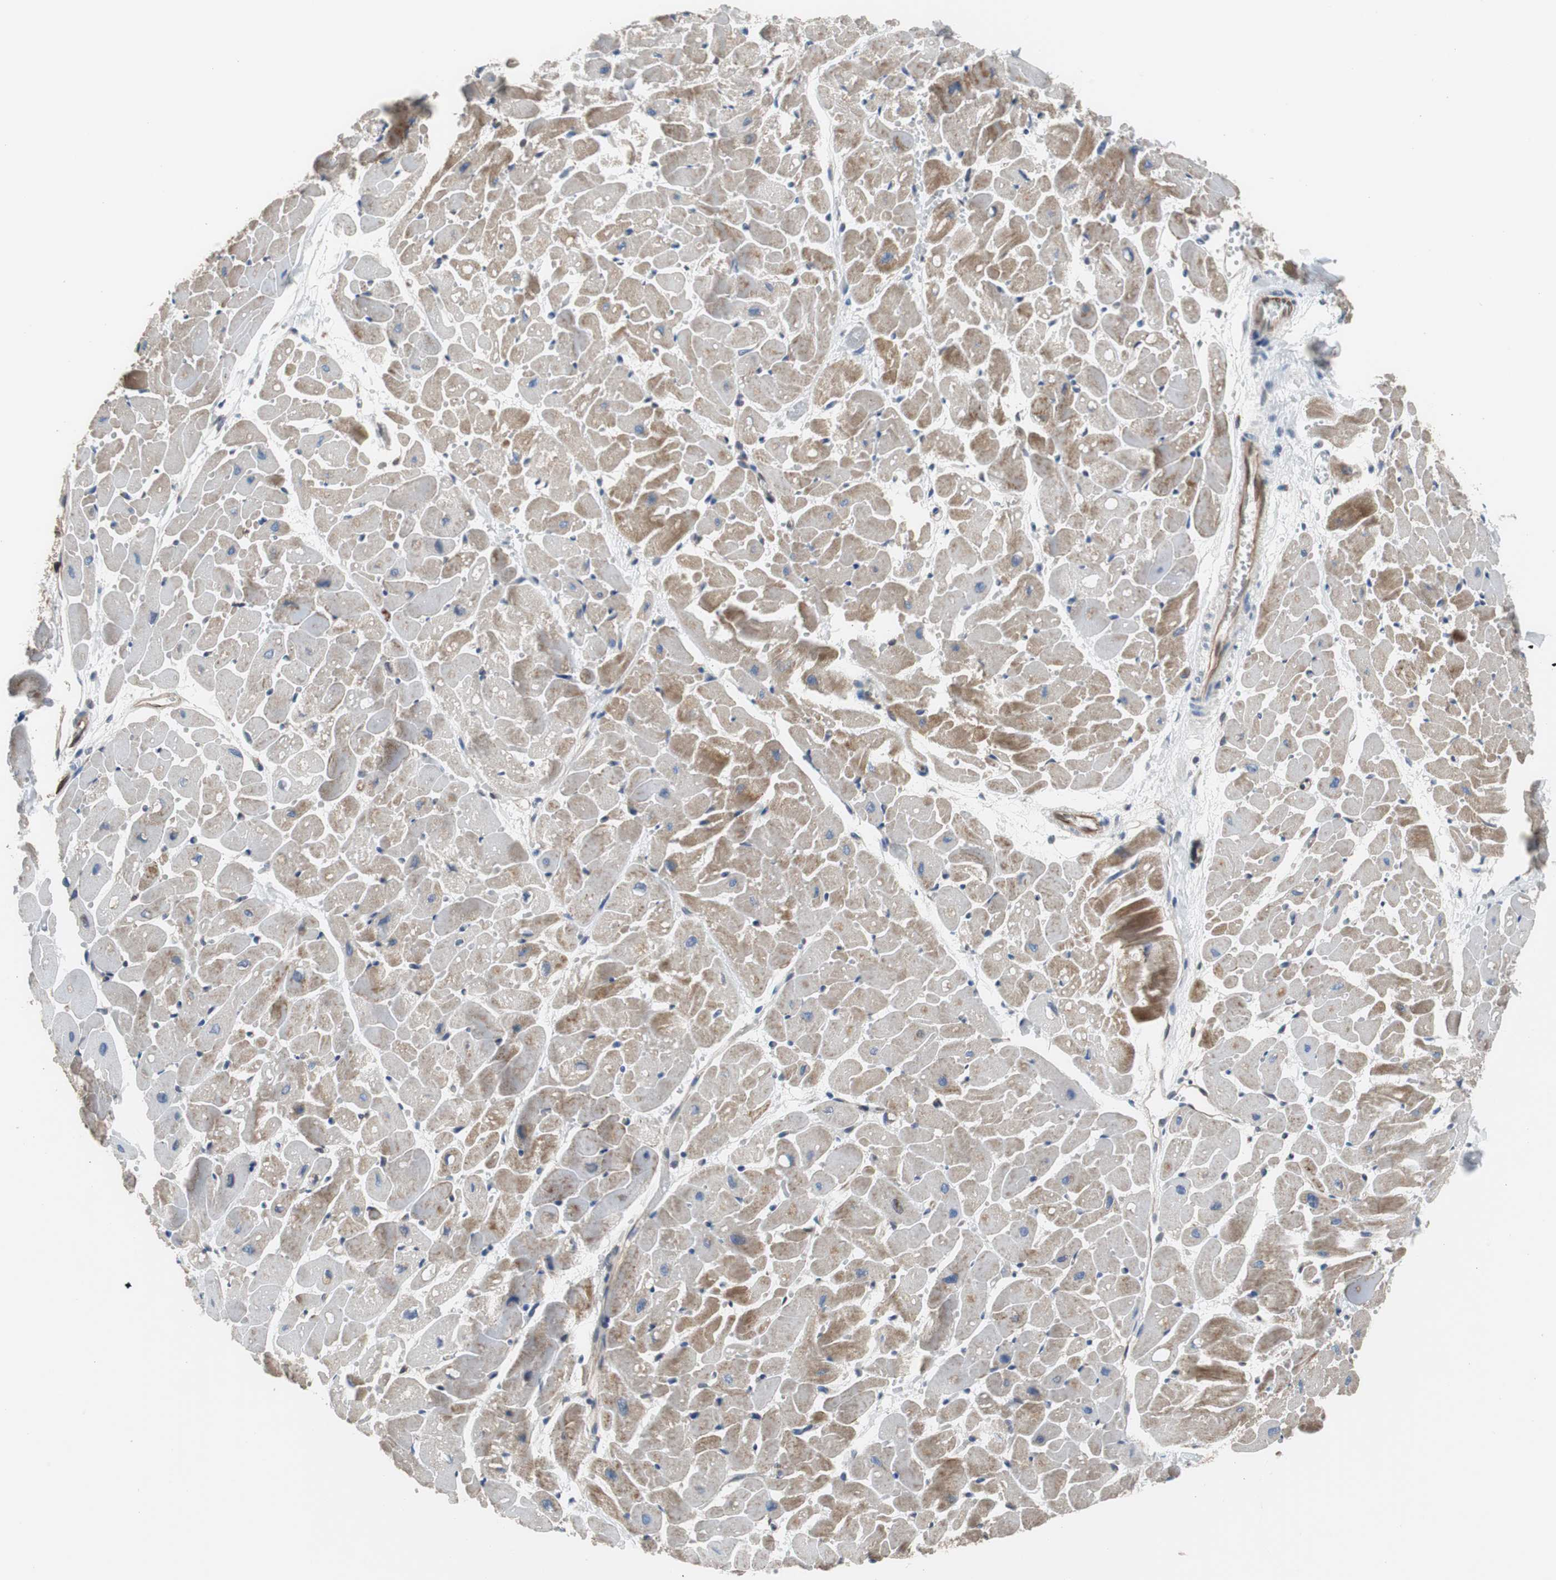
{"staining": {"intensity": "moderate", "quantity": "25%-75%", "location": "cytoplasmic/membranous"}, "tissue": "heart muscle", "cell_type": "Cardiomyocytes", "image_type": "normal", "snomed": [{"axis": "morphology", "description": "Normal tissue, NOS"}, {"axis": "topography", "description": "Heart"}], "caption": "Cardiomyocytes show medium levels of moderate cytoplasmic/membranous positivity in about 25%-75% of cells in unremarkable heart muscle. (IHC, brightfield microscopy, high magnification).", "gene": "KIF3B", "patient": {"sex": "female", "age": 19}}